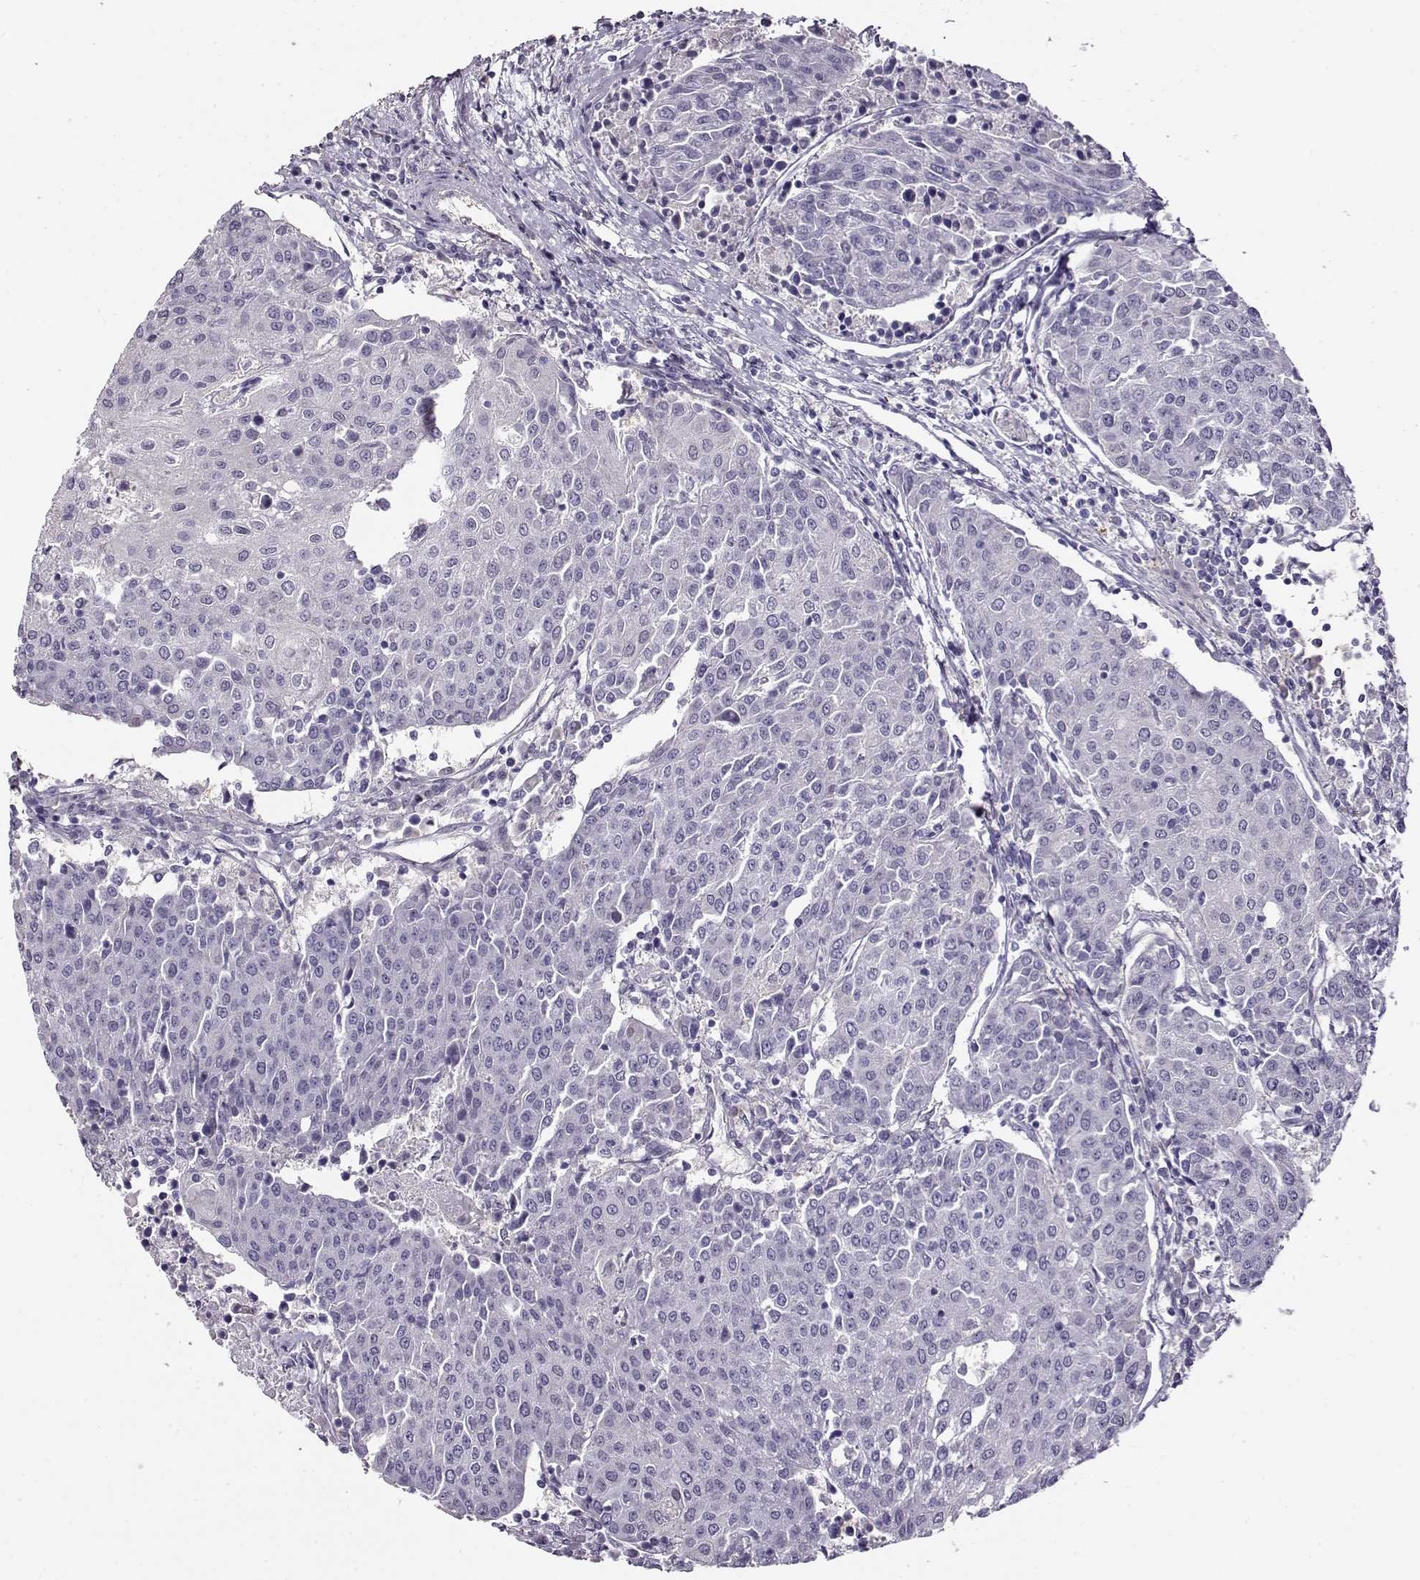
{"staining": {"intensity": "negative", "quantity": "none", "location": "none"}, "tissue": "urothelial cancer", "cell_type": "Tumor cells", "image_type": "cancer", "snomed": [{"axis": "morphology", "description": "Urothelial carcinoma, High grade"}, {"axis": "topography", "description": "Urinary bladder"}], "caption": "IHC histopathology image of neoplastic tissue: urothelial cancer stained with DAB exhibits no significant protein positivity in tumor cells.", "gene": "CCR8", "patient": {"sex": "female", "age": 85}}